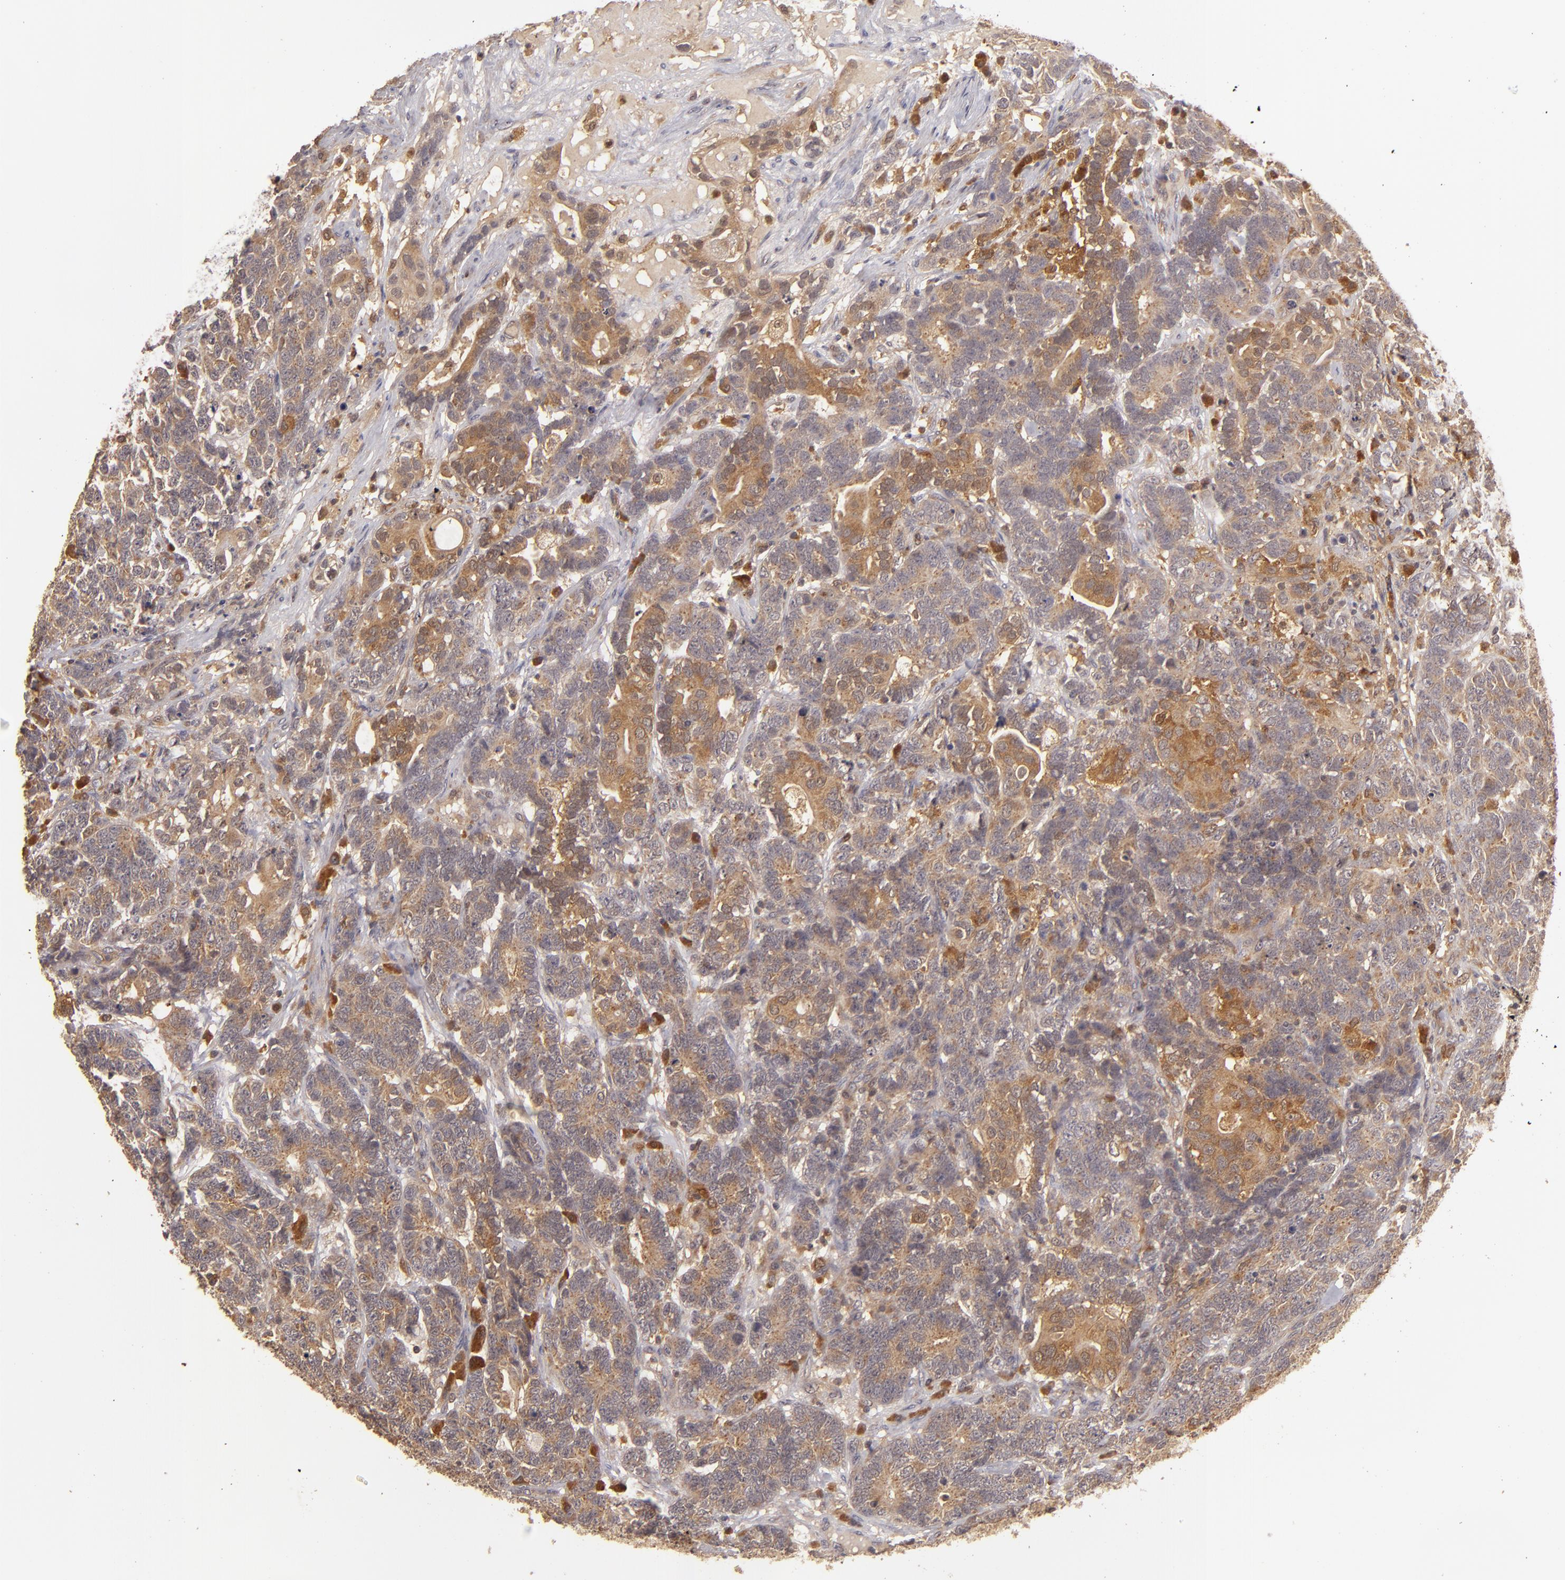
{"staining": {"intensity": "strong", "quantity": ">75%", "location": "cytoplasmic/membranous"}, "tissue": "testis cancer", "cell_type": "Tumor cells", "image_type": "cancer", "snomed": [{"axis": "morphology", "description": "Carcinoma, Embryonal, NOS"}, {"axis": "topography", "description": "Testis"}], "caption": "Protein positivity by immunohistochemistry (IHC) demonstrates strong cytoplasmic/membranous positivity in about >75% of tumor cells in testis cancer (embryonal carcinoma).", "gene": "PRKCD", "patient": {"sex": "male", "age": 26}}